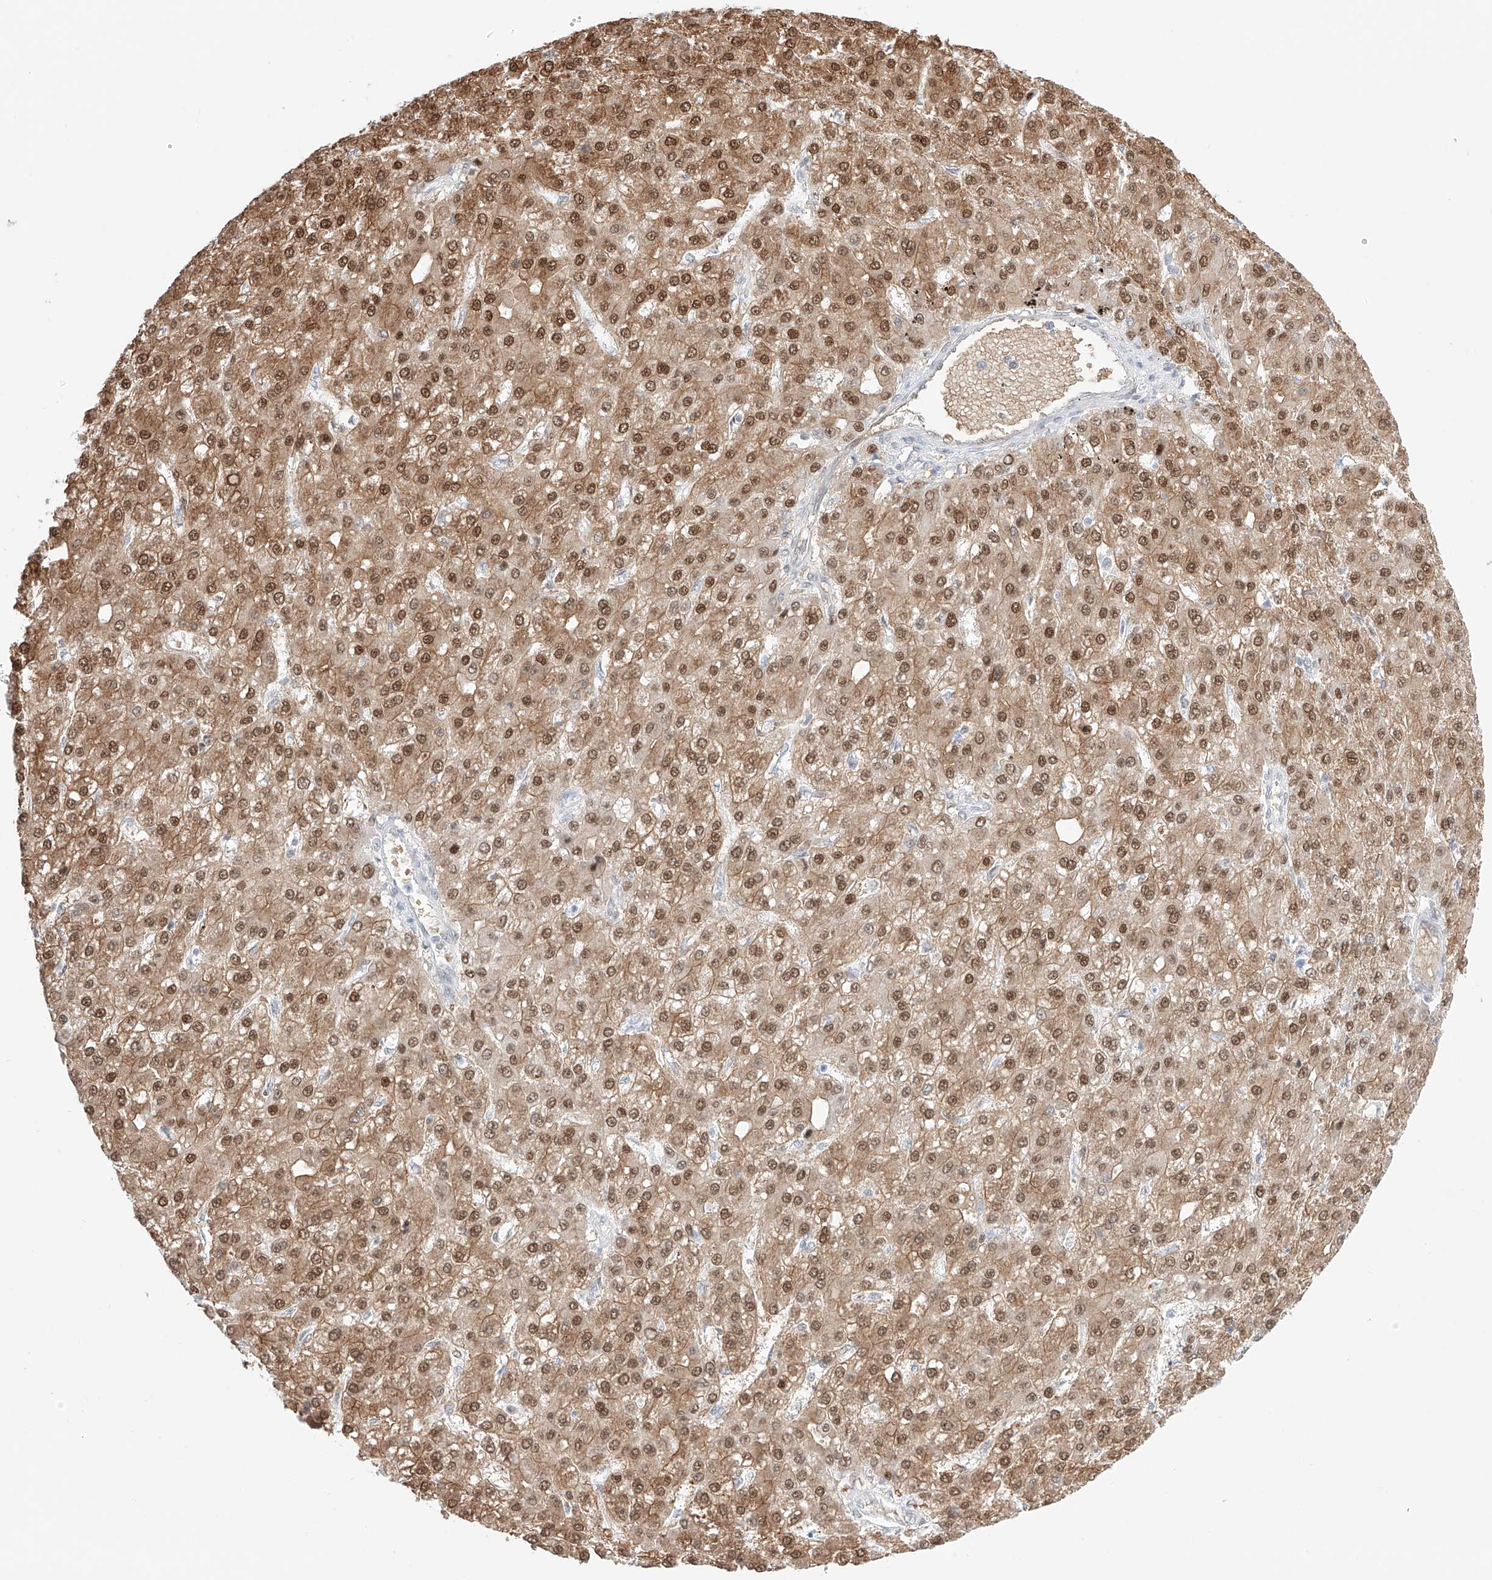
{"staining": {"intensity": "moderate", "quantity": ">75%", "location": "cytoplasmic/membranous,nuclear"}, "tissue": "liver cancer", "cell_type": "Tumor cells", "image_type": "cancer", "snomed": [{"axis": "morphology", "description": "Carcinoma, Hepatocellular, NOS"}, {"axis": "topography", "description": "Liver"}], "caption": "A brown stain labels moderate cytoplasmic/membranous and nuclear staining of a protein in liver hepatocellular carcinoma tumor cells. Using DAB (brown) and hematoxylin (blue) stains, captured at high magnification using brightfield microscopy.", "gene": "APIP", "patient": {"sex": "male", "age": 67}}